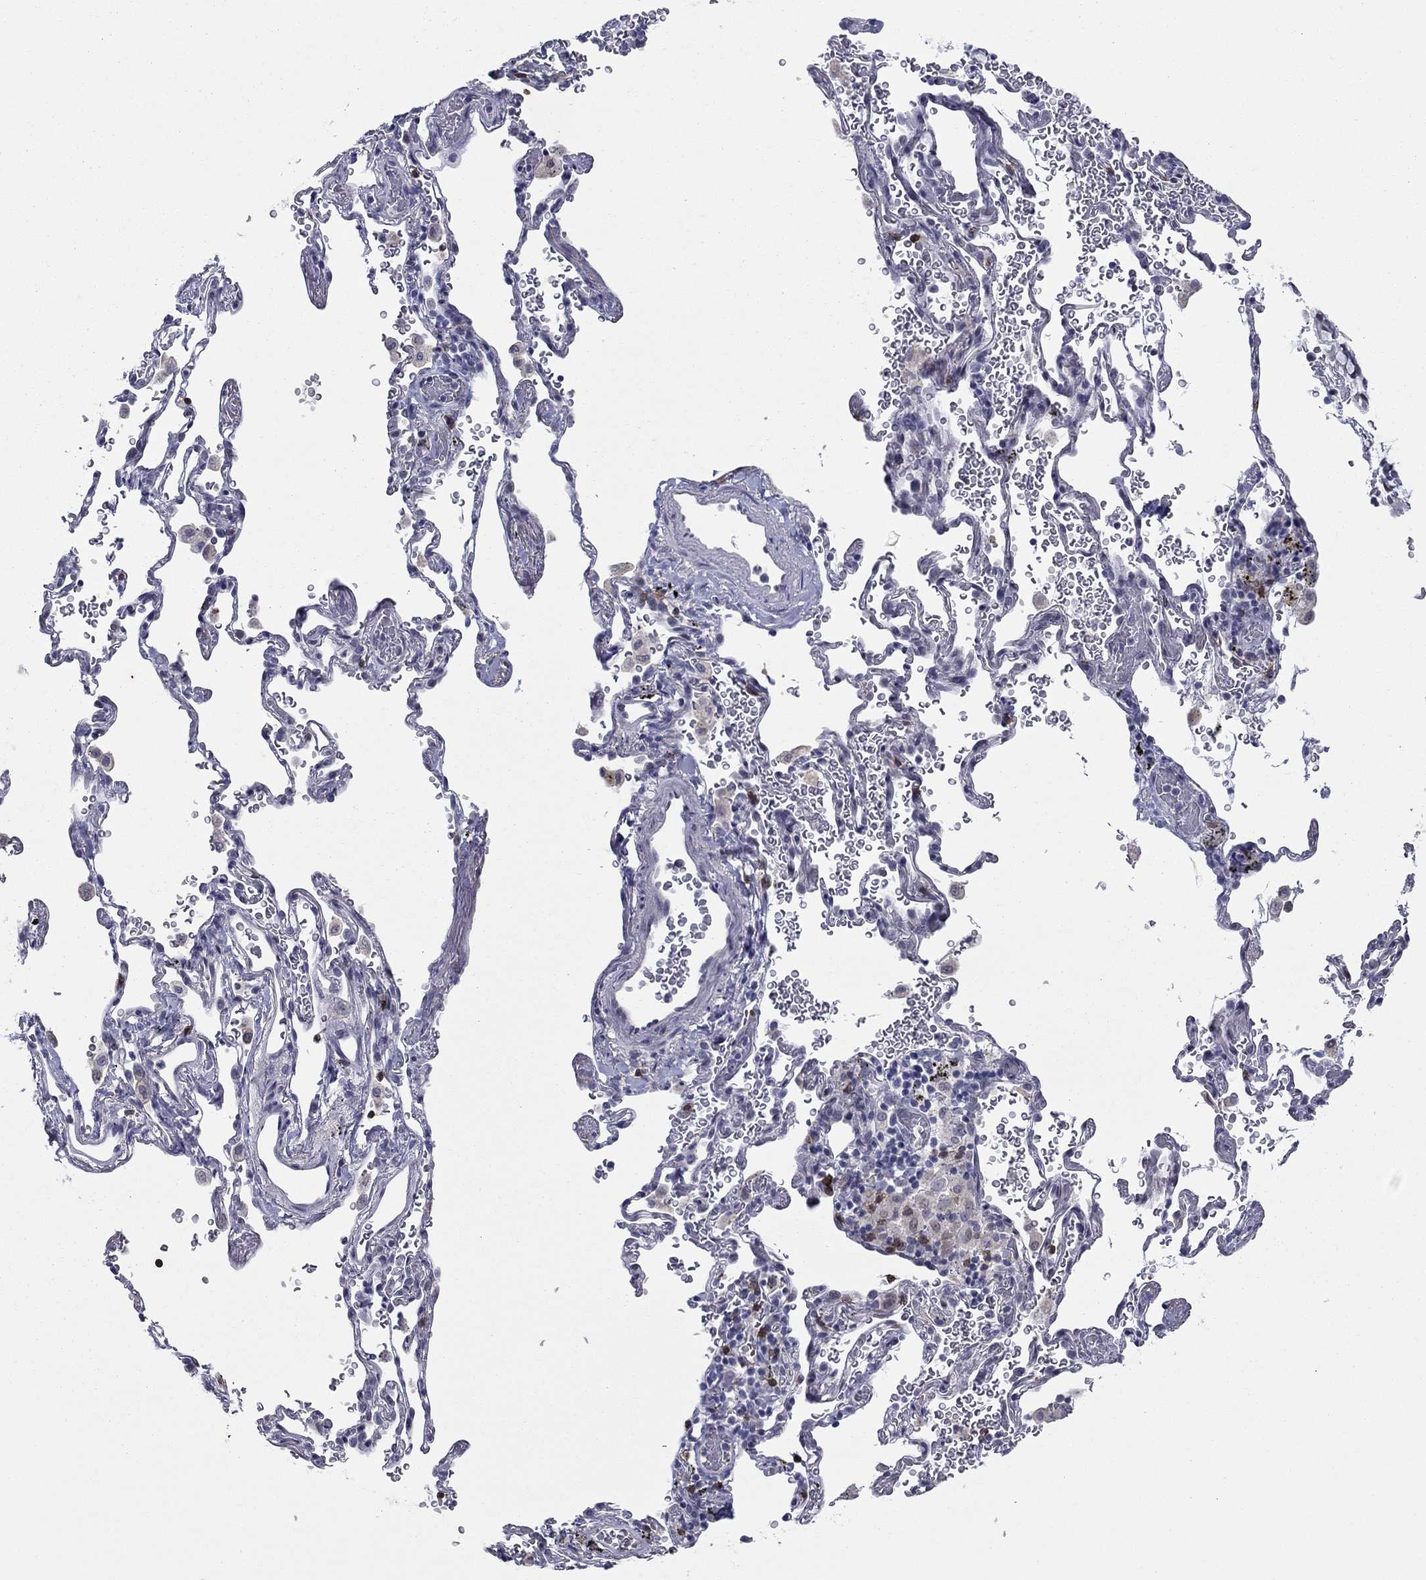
{"staining": {"intensity": "negative", "quantity": "none", "location": "none"}, "tissue": "soft tissue", "cell_type": "Fibroblasts", "image_type": "normal", "snomed": [{"axis": "morphology", "description": "Normal tissue, NOS"}, {"axis": "morphology", "description": "Adenocarcinoma, NOS"}, {"axis": "topography", "description": "Cartilage tissue"}, {"axis": "topography", "description": "Lung"}], "caption": "IHC micrograph of benign soft tissue: human soft tissue stained with DAB shows no significant protein positivity in fibroblasts. (Brightfield microscopy of DAB (3,3'-diaminobenzidine) immunohistochemistry (IHC) at high magnification).", "gene": "ITGAE", "patient": {"sex": "male", "age": 59}}